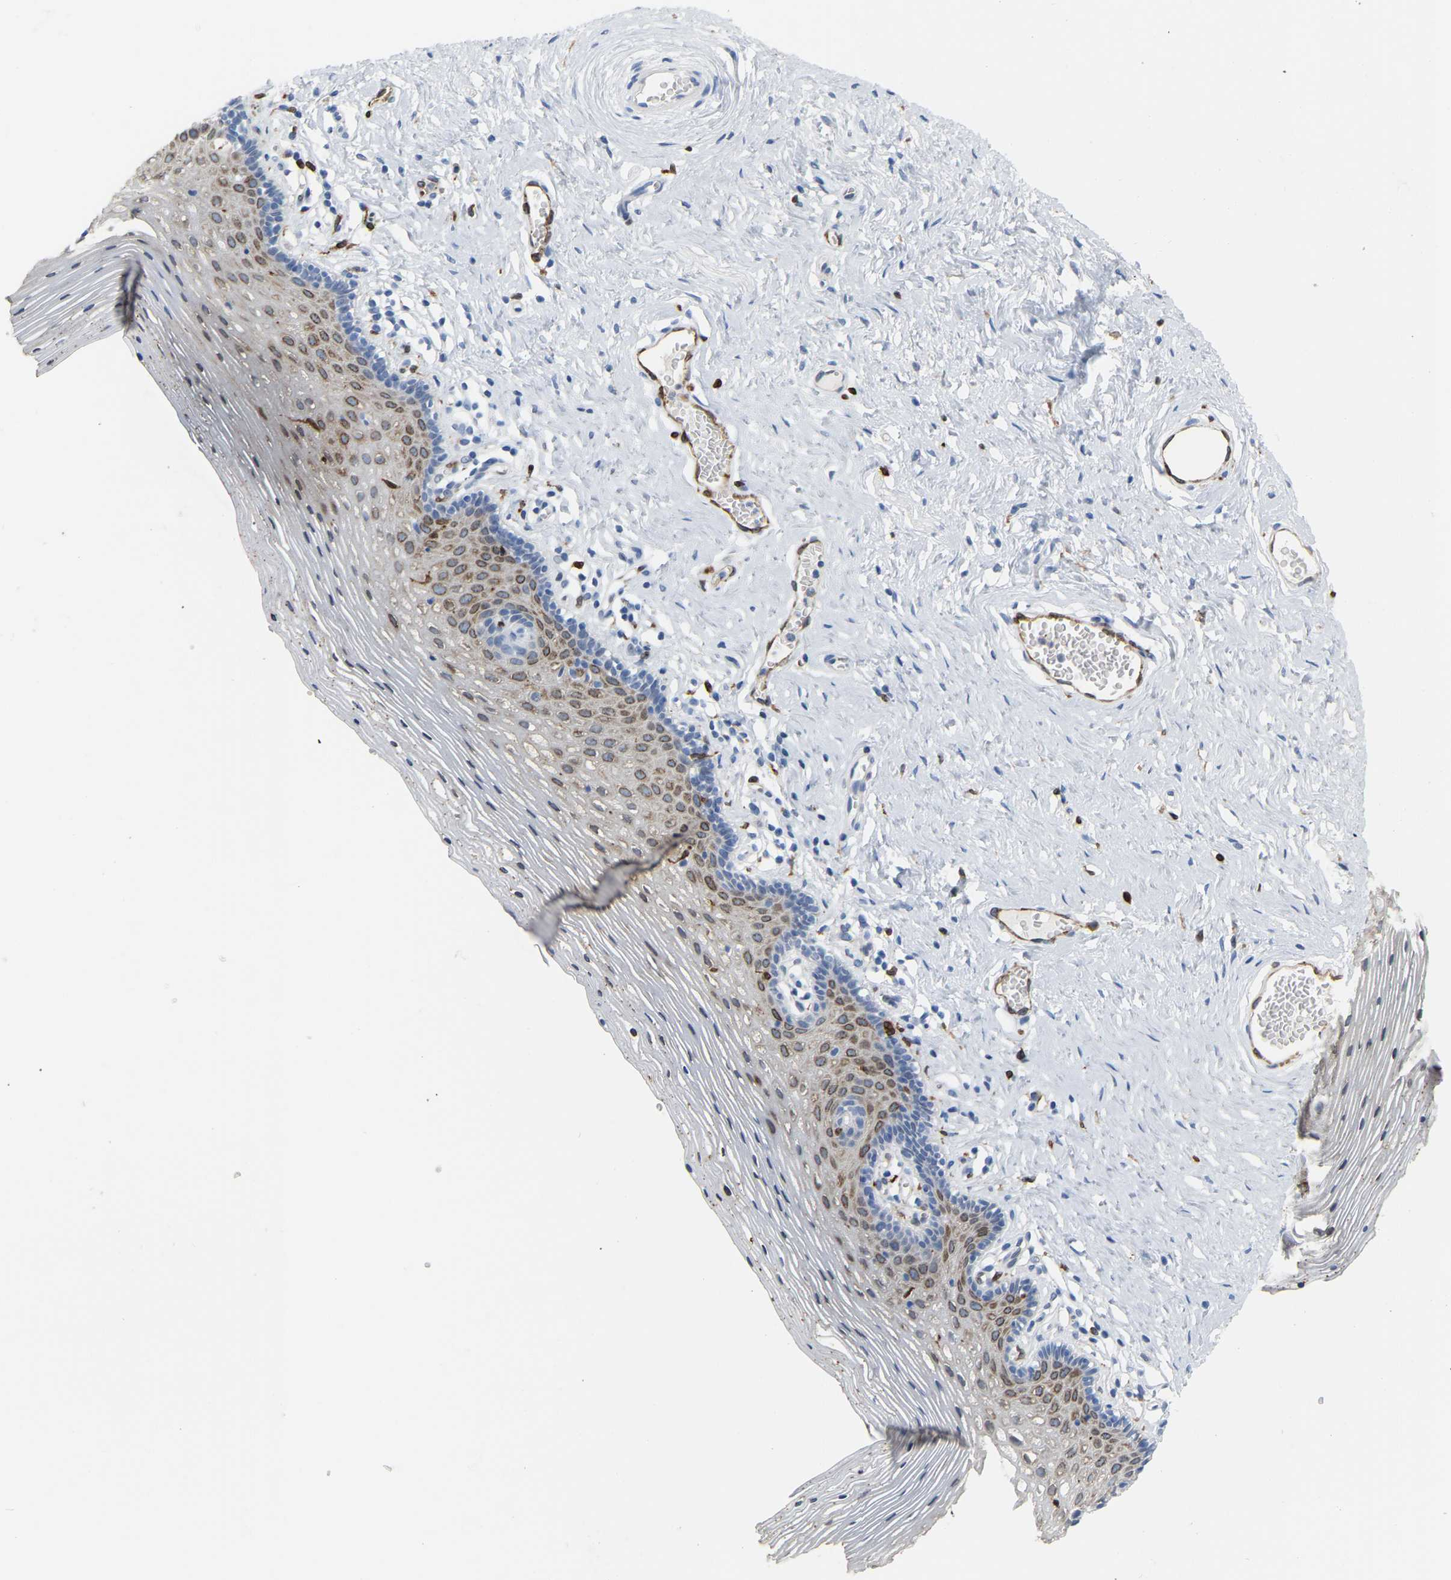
{"staining": {"intensity": "moderate", "quantity": "25%-75%", "location": "cytoplasmic/membranous"}, "tissue": "vagina", "cell_type": "Squamous epithelial cells", "image_type": "normal", "snomed": [{"axis": "morphology", "description": "Normal tissue, NOS"}, {"axis": "topography", "description": "Vagina"}], "caption": "IHC of normal human vagina exhibits medium levels of moderate cytoplasmic/membranous expression in about 25%-75% of squamous epithelial cells.", "gene": "PTGS1", "patient": {"sex": "female", "age": 32}}